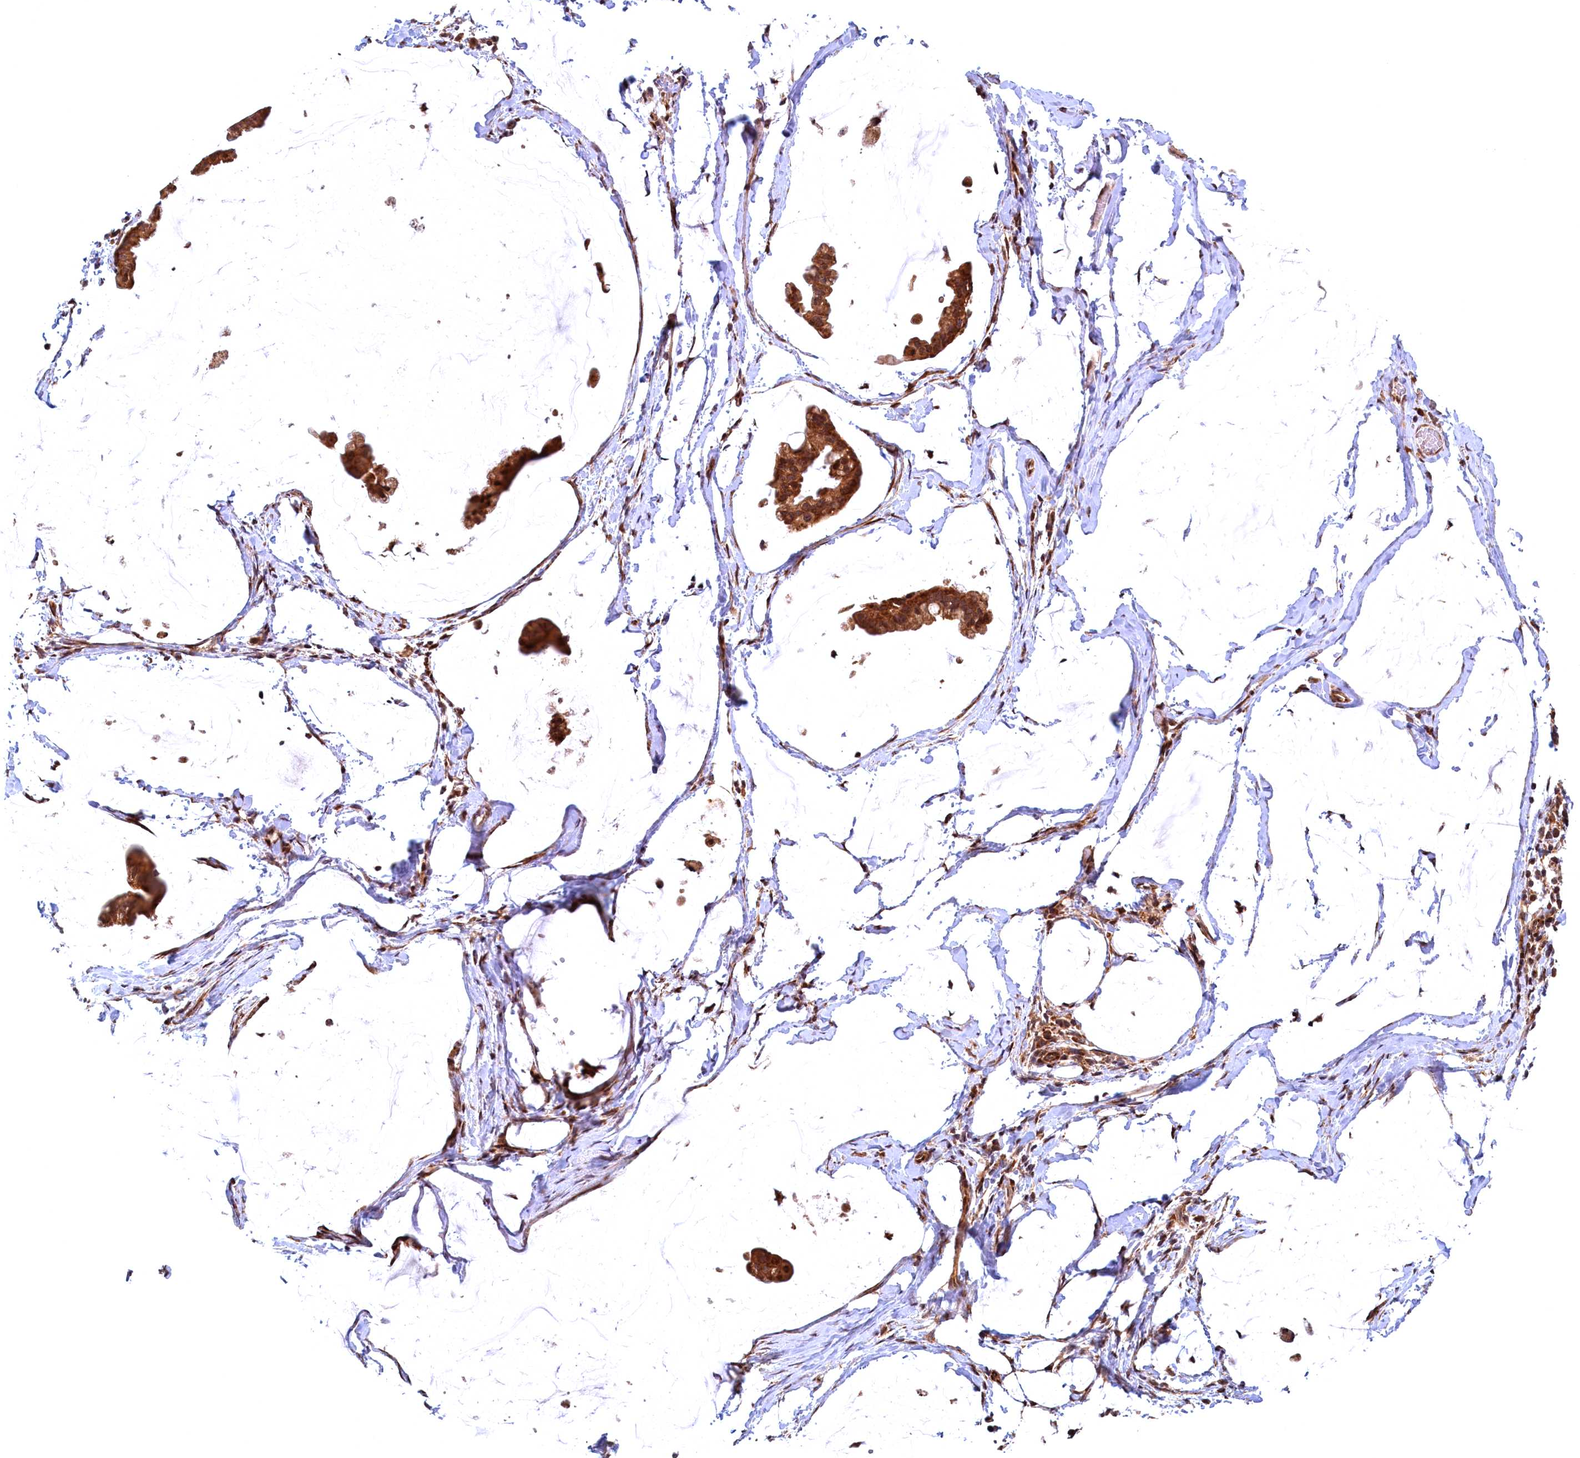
{"staining": {"intensity": "strong", "quantity": ">75%", "location": "cytoplasmic/membranous"}, "tissue": "ovarian cancer", "cell_type": "Tumor cells", "image_type": "cancer", "snomed": [{"axis": "morphology", "description": "Cystadenocarcinoma, mucinous, NOS"}, {"axis": "topography", "description": "Ovary"}], "caption": "Immunohistochemistry (IHC) staining of ovarian cancer (mucinous cystadenocarcinoma), which reveals high levels of strong cytoplasmic/membranous staining in about >75% of tumor cells indicating strong cytoplasmic/membranous protein positivity. The staining was performed using DAB (3,3'-diaminobenzidine) (brown) for protein detection and nuclei were counterstained in hematoxylin (blue).", "gene": "PLA2G10", "patient": {"sex": "female", "age": 73}}